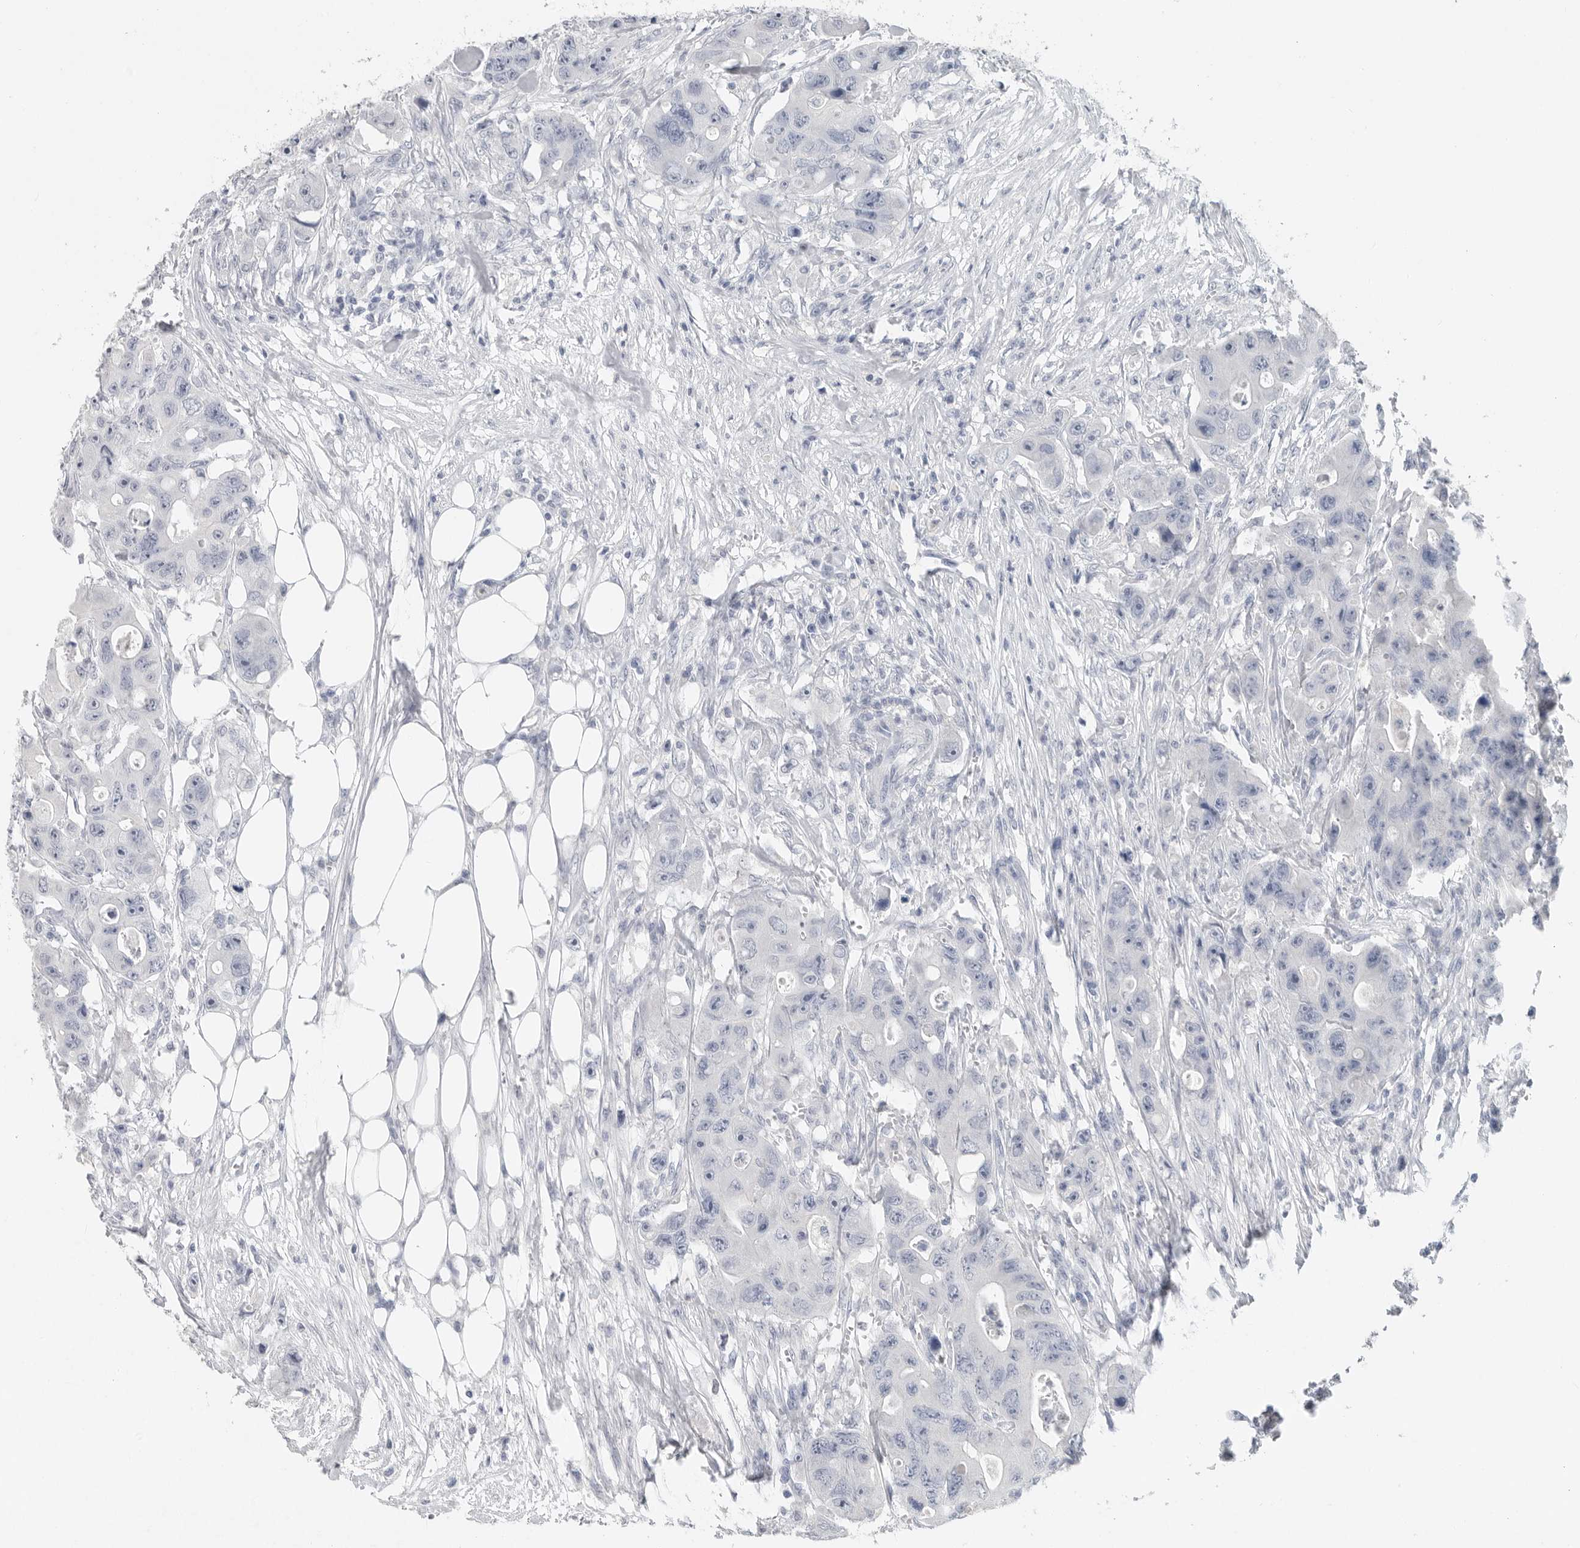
{"staining": {"intensity": "negative", "quantity": "none", "location": "none"}, "tissue": "colorectal cancer", "cell_type": "Tumor cells", "image_type": "cancer", "snomed": [{"axis": "morphology", "description": "Adenocarcinoma, NOS"}, {"axis": "topography", "description": "Colon"}], "caption": "The histopathology image demonstrates no staining of tumor cells in colorectal adenocarcinoma.", "gene": "REG4", "patient": {"sex": "female", "age": 46}}